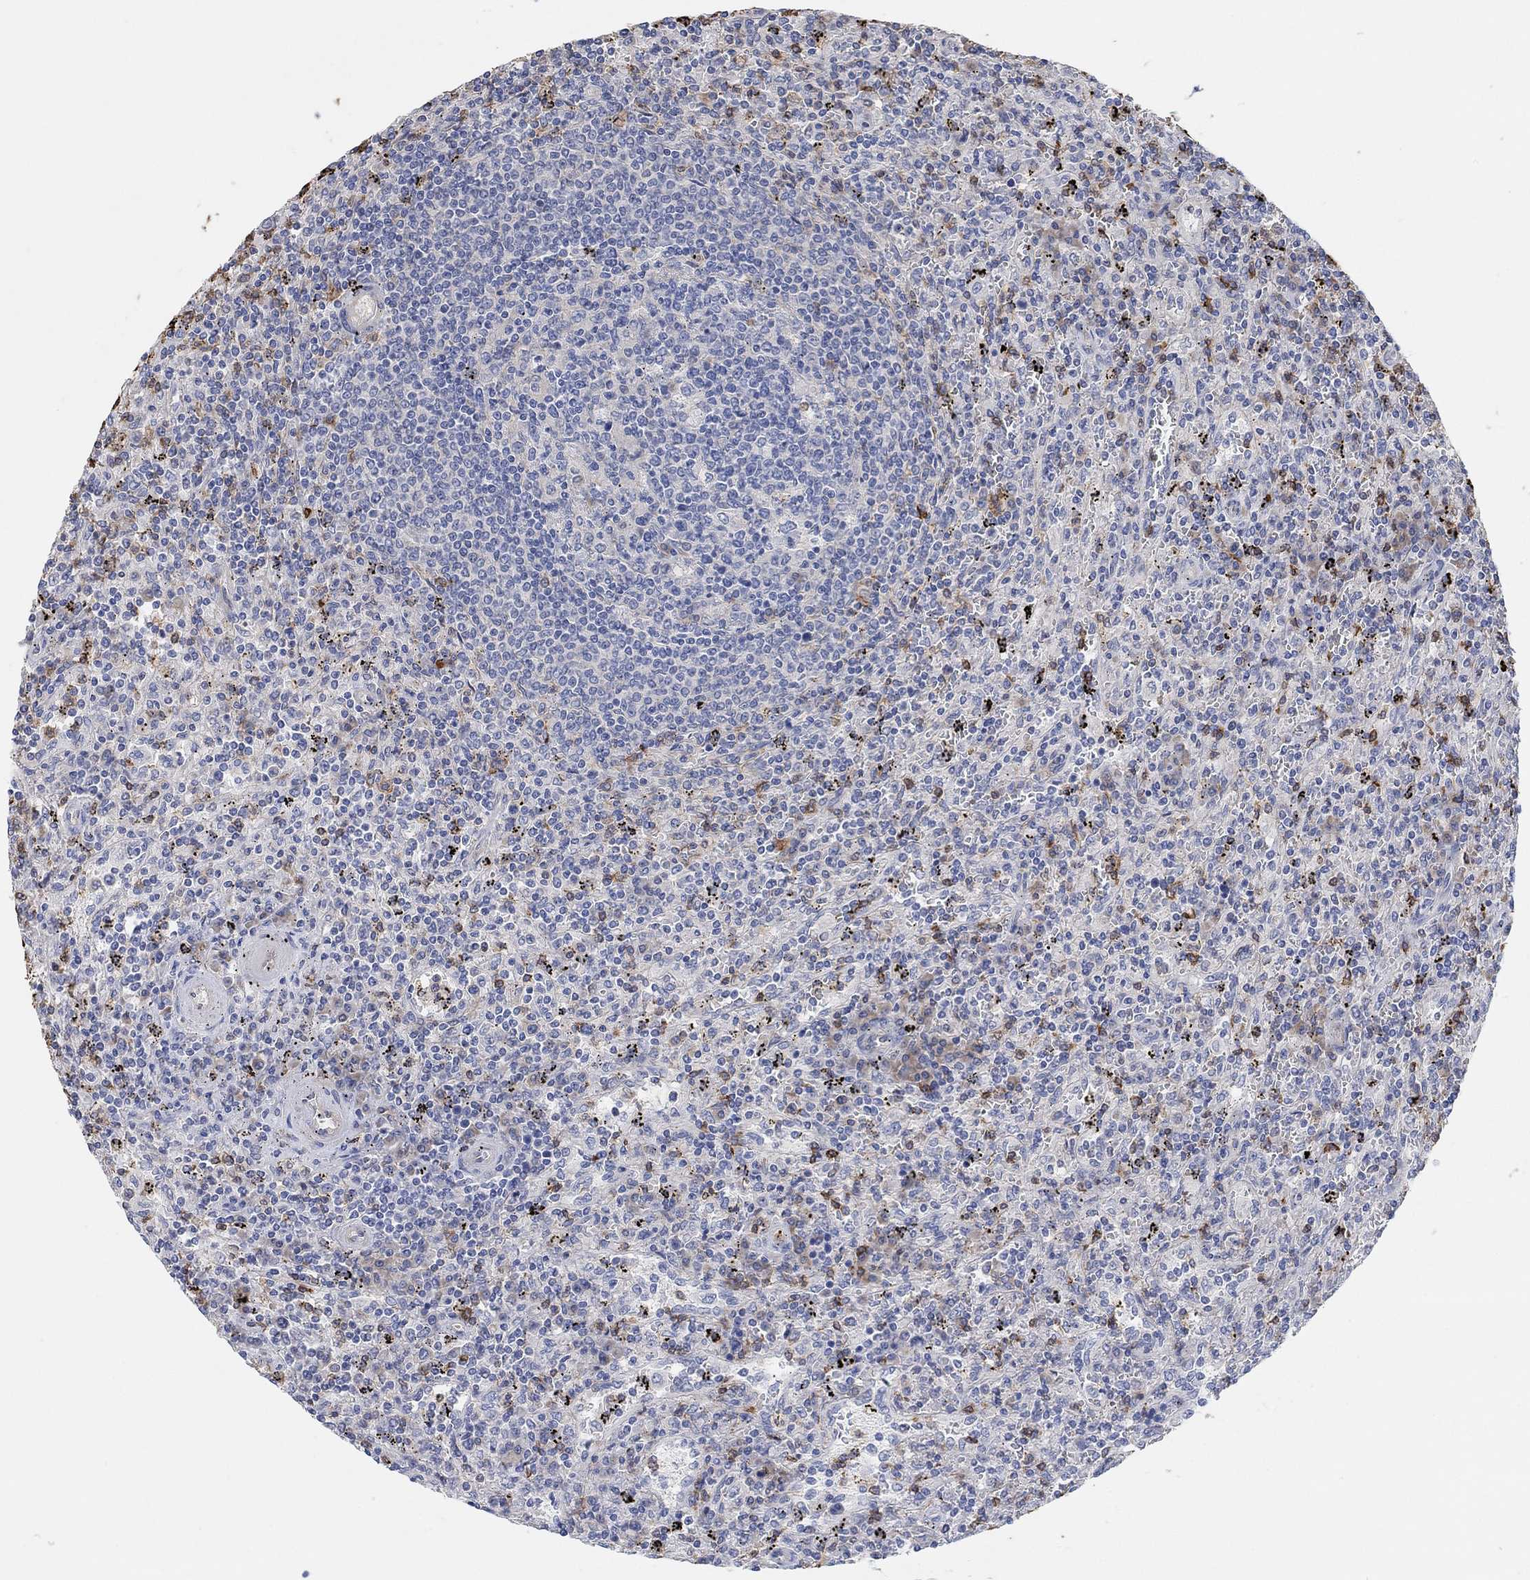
{"staining": {"intensity": "negative", "quantity": "none", "location": "none"}, "tissue": "lymphoma", "cell_type": "Tumor cells", "image_type": "cancer", "snomed": [{"axis": "morphology", "description": "Malignant lymphoma, non-Hodgkin's type, Low grade"}, {"axis": "topography", "description": "Spleen"}], "caption": "IHC histopathology image of neoplastic tissue: lymphoma stained with DAB (3,3'-diaminobenzidine) displays no significant protein staining in tumor cells.", "gene": "SYT16", "patient": {"sex": "male", "age": 62}}